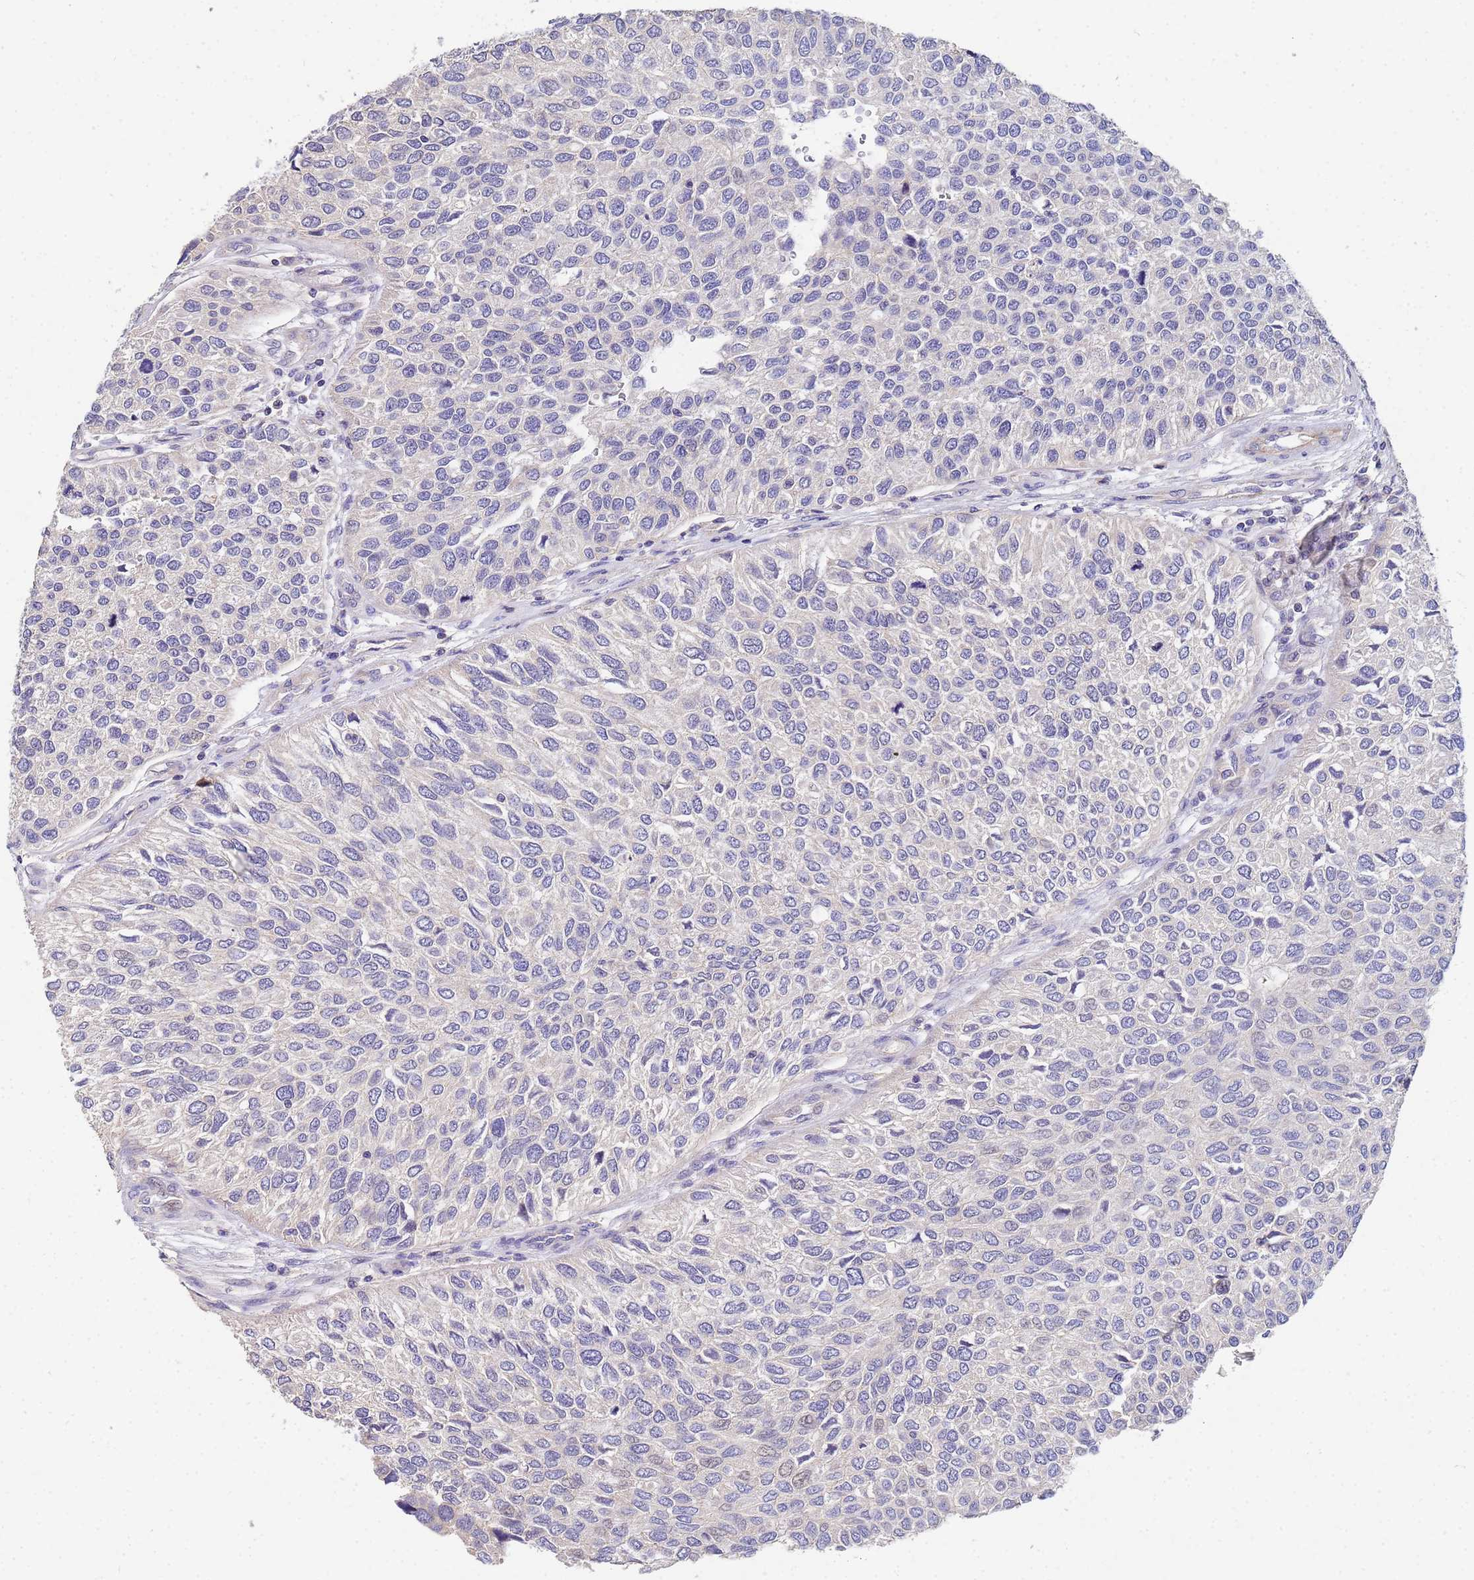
{"staining": {"intensity": "negative", "quantity": "none", "location": "none"}, "tissue": "urothelial cancer", "cell_type": "Tumor cells", "image_type": "cancer", "snomed": [{"axis": "morphology", "description": "Urothelial carcinoma, NOS"}, {"axis": "topography", "description": "Urinary bladder"}], "caption": "This is an immunohistochemistry micrograph of transitional cell carcinoma. There is no staining in tumor cells.", "gene": "CDC34", "patient": {"sex": "male", "age": 55}}